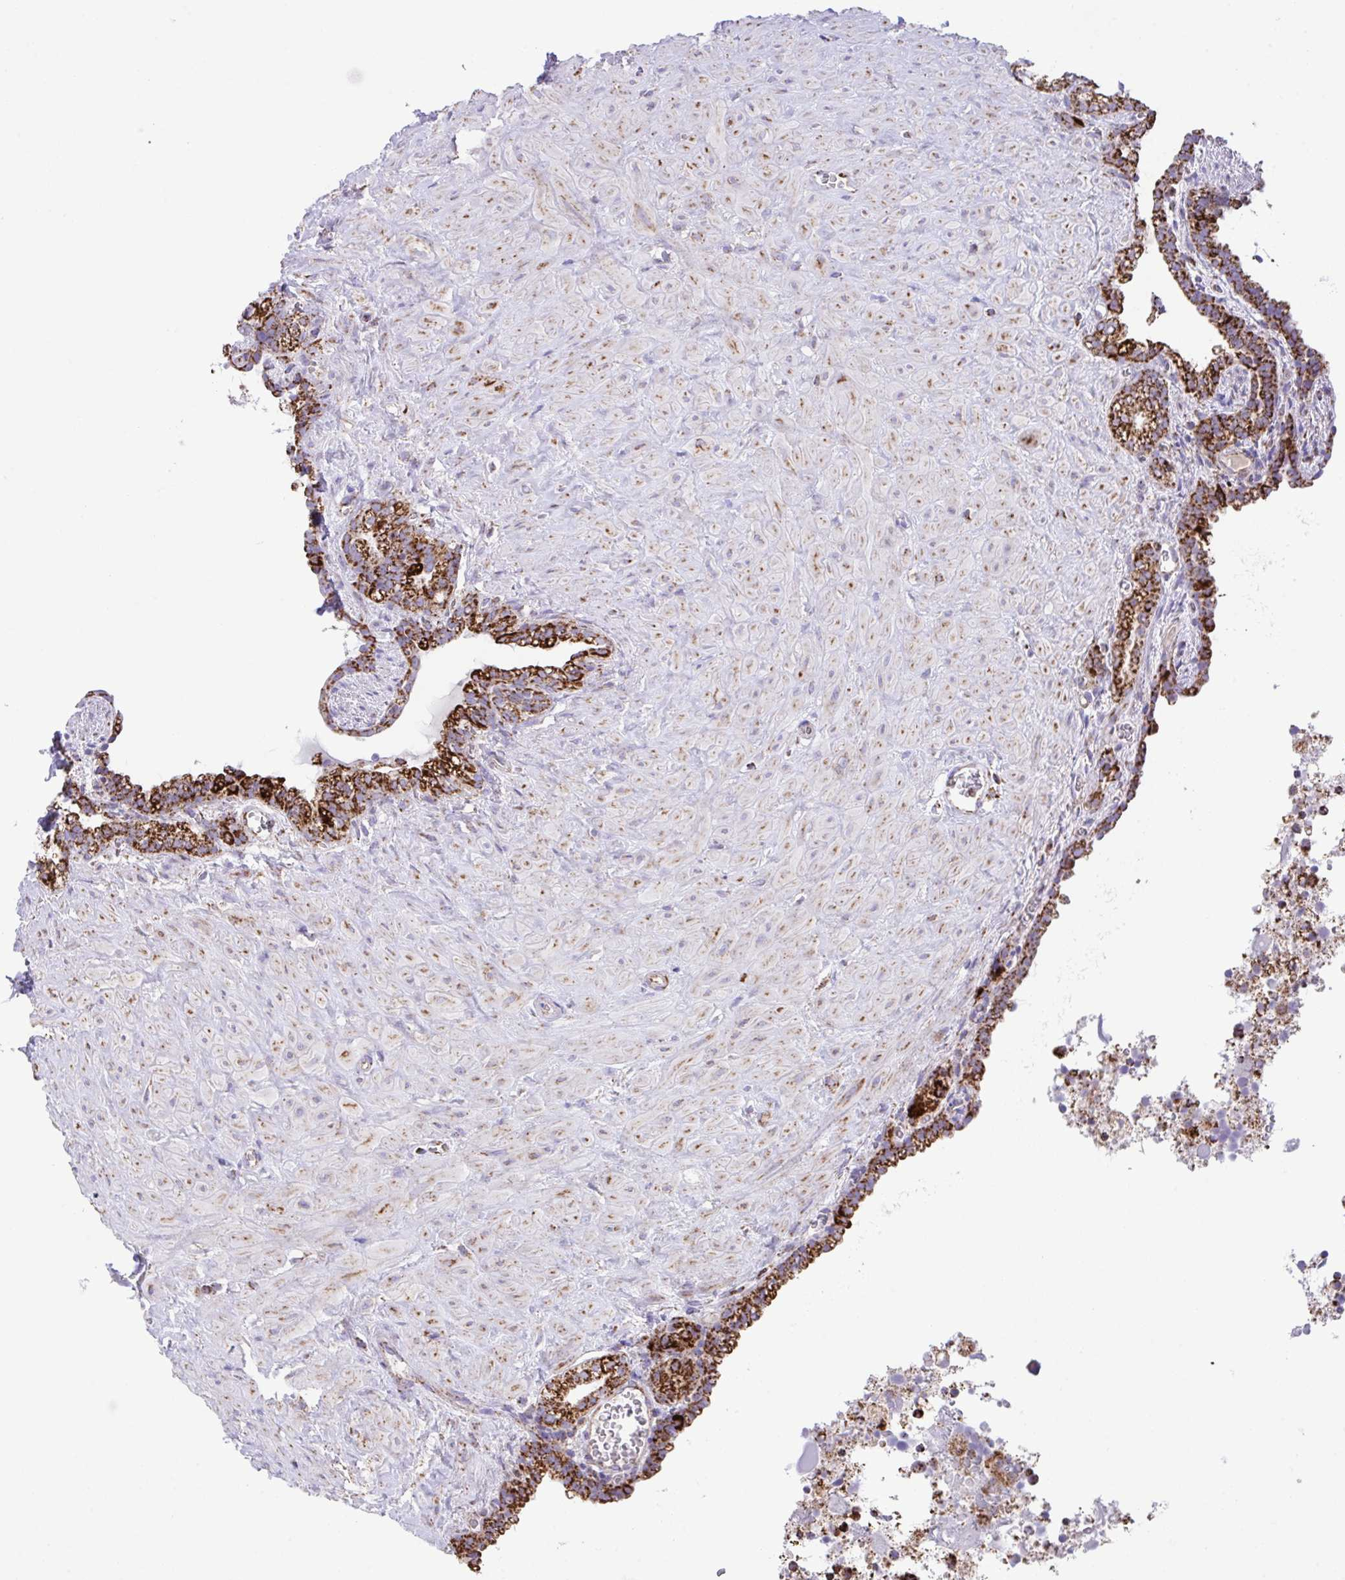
{"staining": {"intensity": "strong", "quantity": ">75%", "location": "cytoplasmic/membranous"}, "tissue": "seminal vesicle", "cell_type": "Glandular cells", "image_type": "normal", "snomed": [{"axis": "morphology", "description": "Normal tissue, NOS"}, {"axis": "topography", "description": "Seminal veicle"}], "caption": "Seminal vesicle stained with DAB immunohistochemistry exhibits high levels of strong cytoplasmic/membranous staining in about >75% of glandular cells.", "gene": "PCMTD2", "patient": {"sex": "male", "age": 76}}